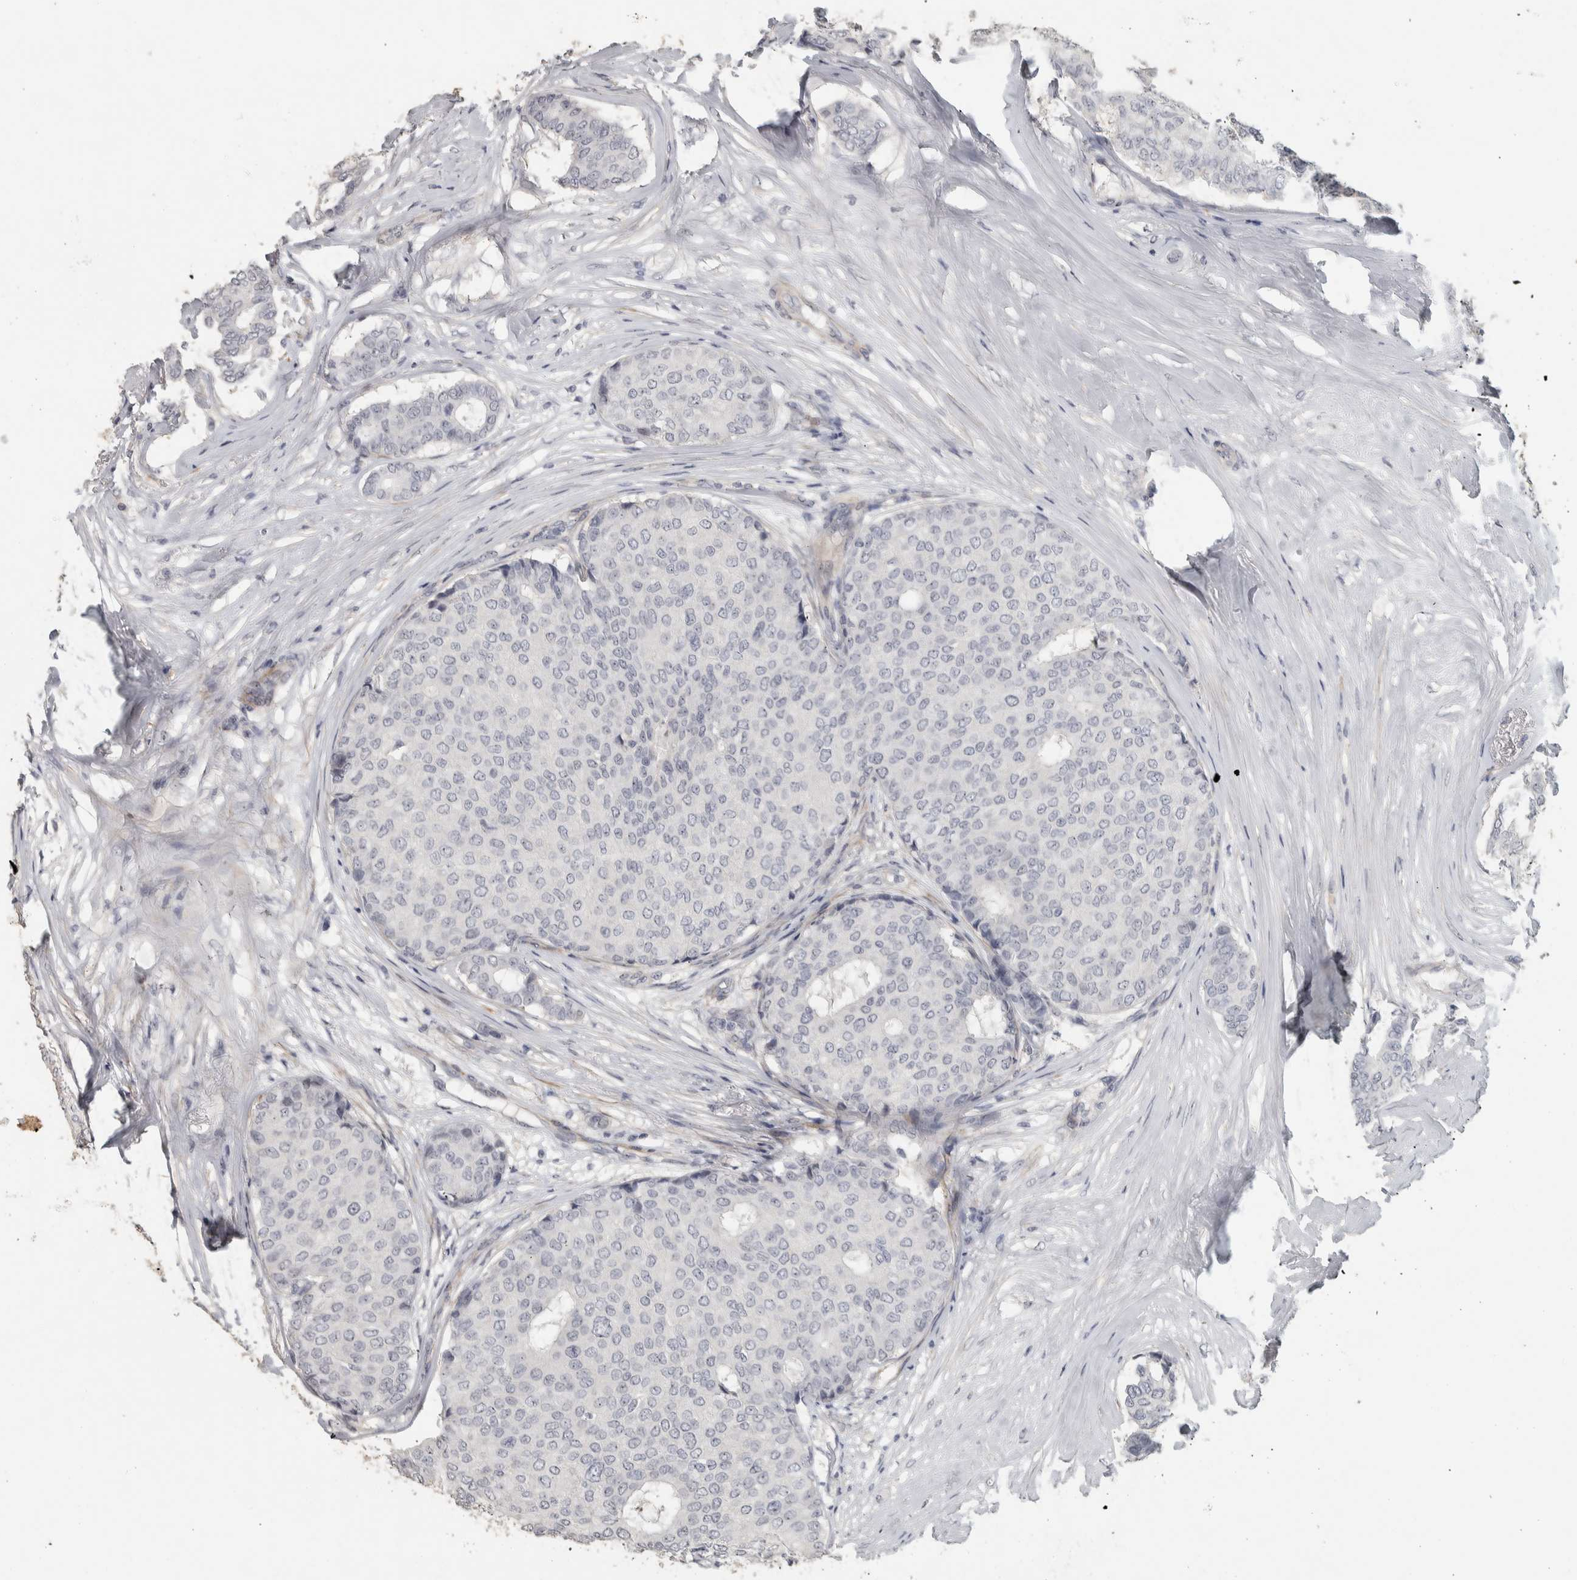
{"staining": {"intensity": "negative", "quantity": "none", "location": "none"}, "tissue": "breast cancer", "cell_type": "Tumor cells", "image_type": "cancer", "snomed": [{"axis": "morphology", "description": "Duct carcinoma"}, {"axis": "topography", "description": "Breast"}], "caption": "Immunohistochemical staining of human breast intraductal carcinoma demonstrates no significant staining in tumor cells.", "gene": "DCAF10", "patient": {"sex": "female", "age": 75}}